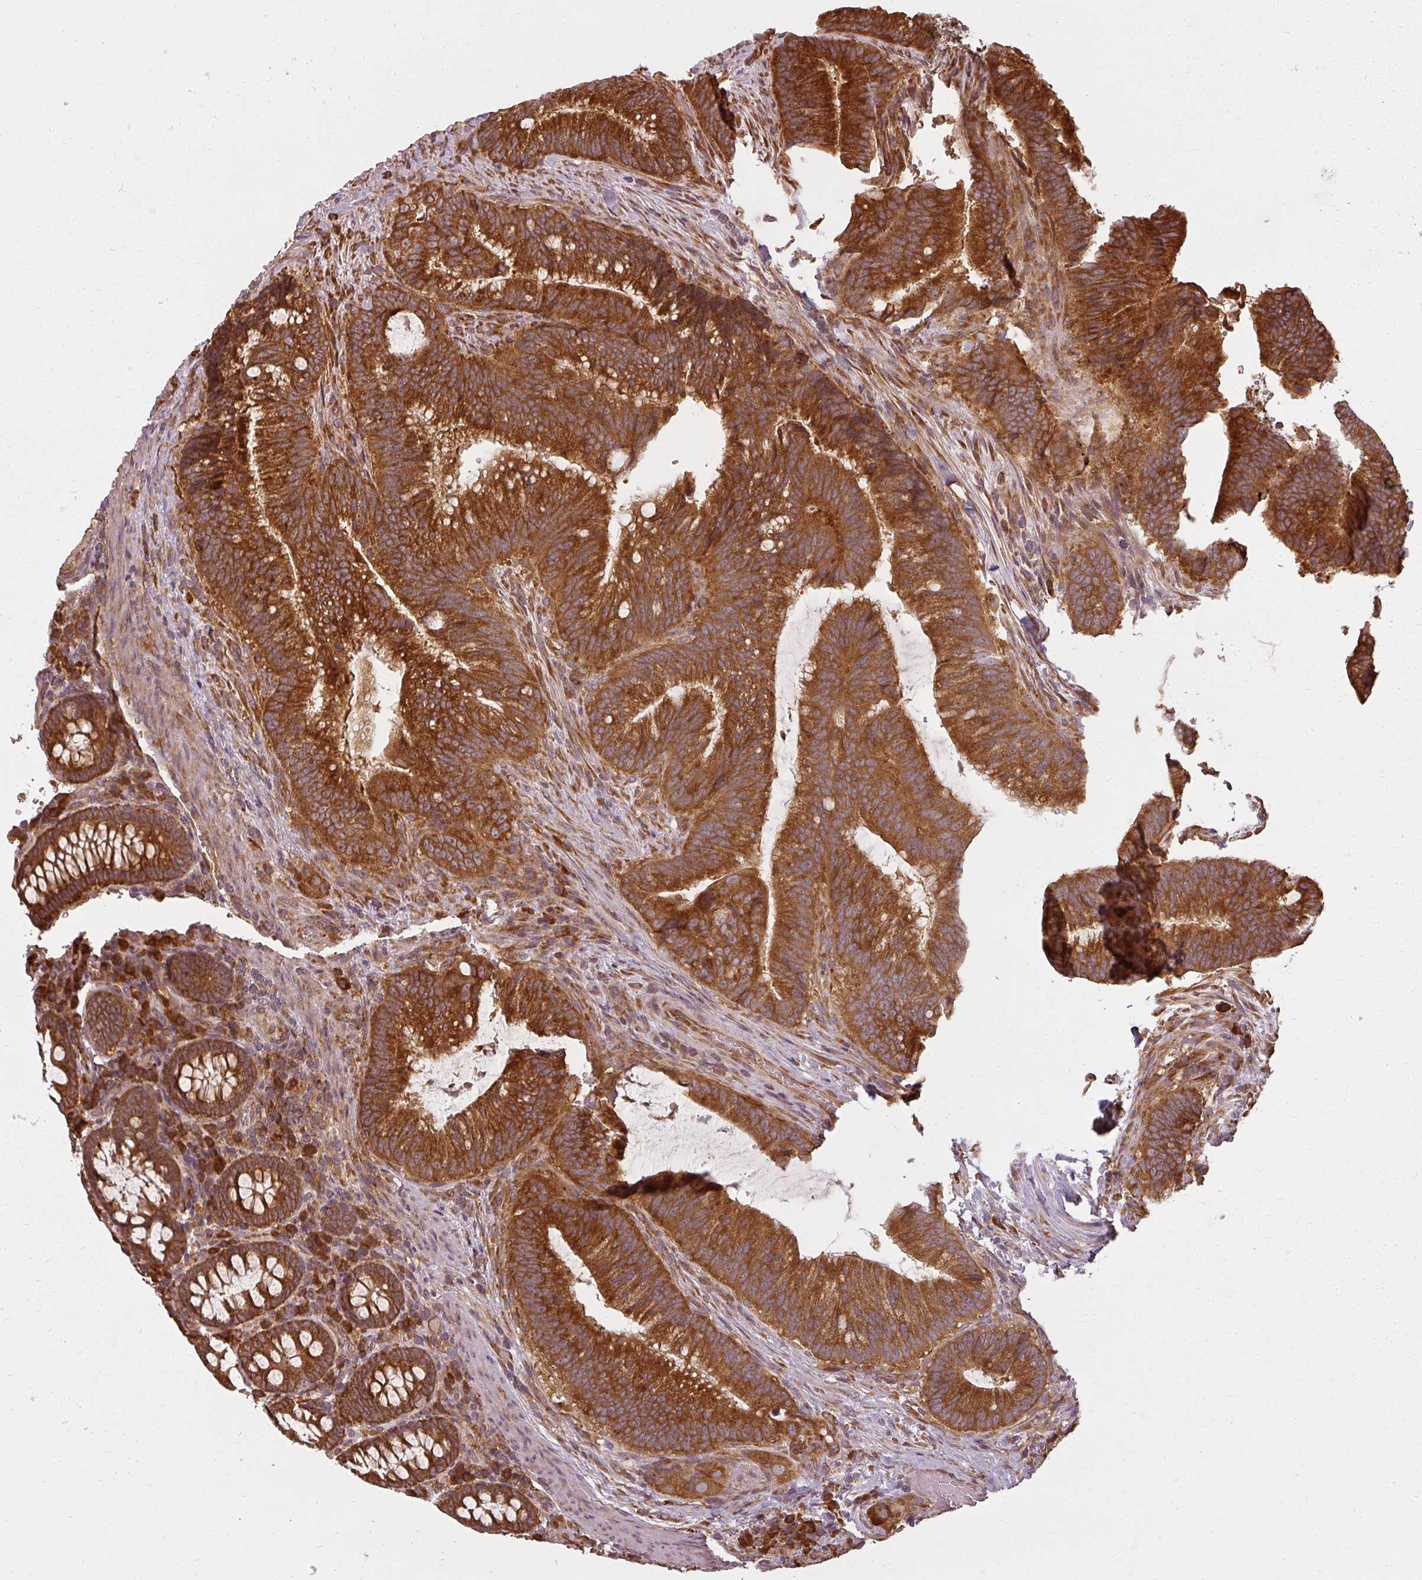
{"staining": {"intensity": "strong", "quantity": ">75%", "location": "cytoplasmic/membranous"}, "tissue": "colorectal cancer", "cell_type": "Tumor cells", "image_type": "cancer", "snomed": [{"axis": "morphology", "description": "Adenocarcinoma, NOS"}, {"axis": "topography", "description": "Colon"}], "caption": "The immunohistochemical stain labels strong cytoplasmic/membranous positivity in tumor cells of colorectal cancer tissue.", "gene": "RPL24", "patient": {"sex": "female", "age": 43}}